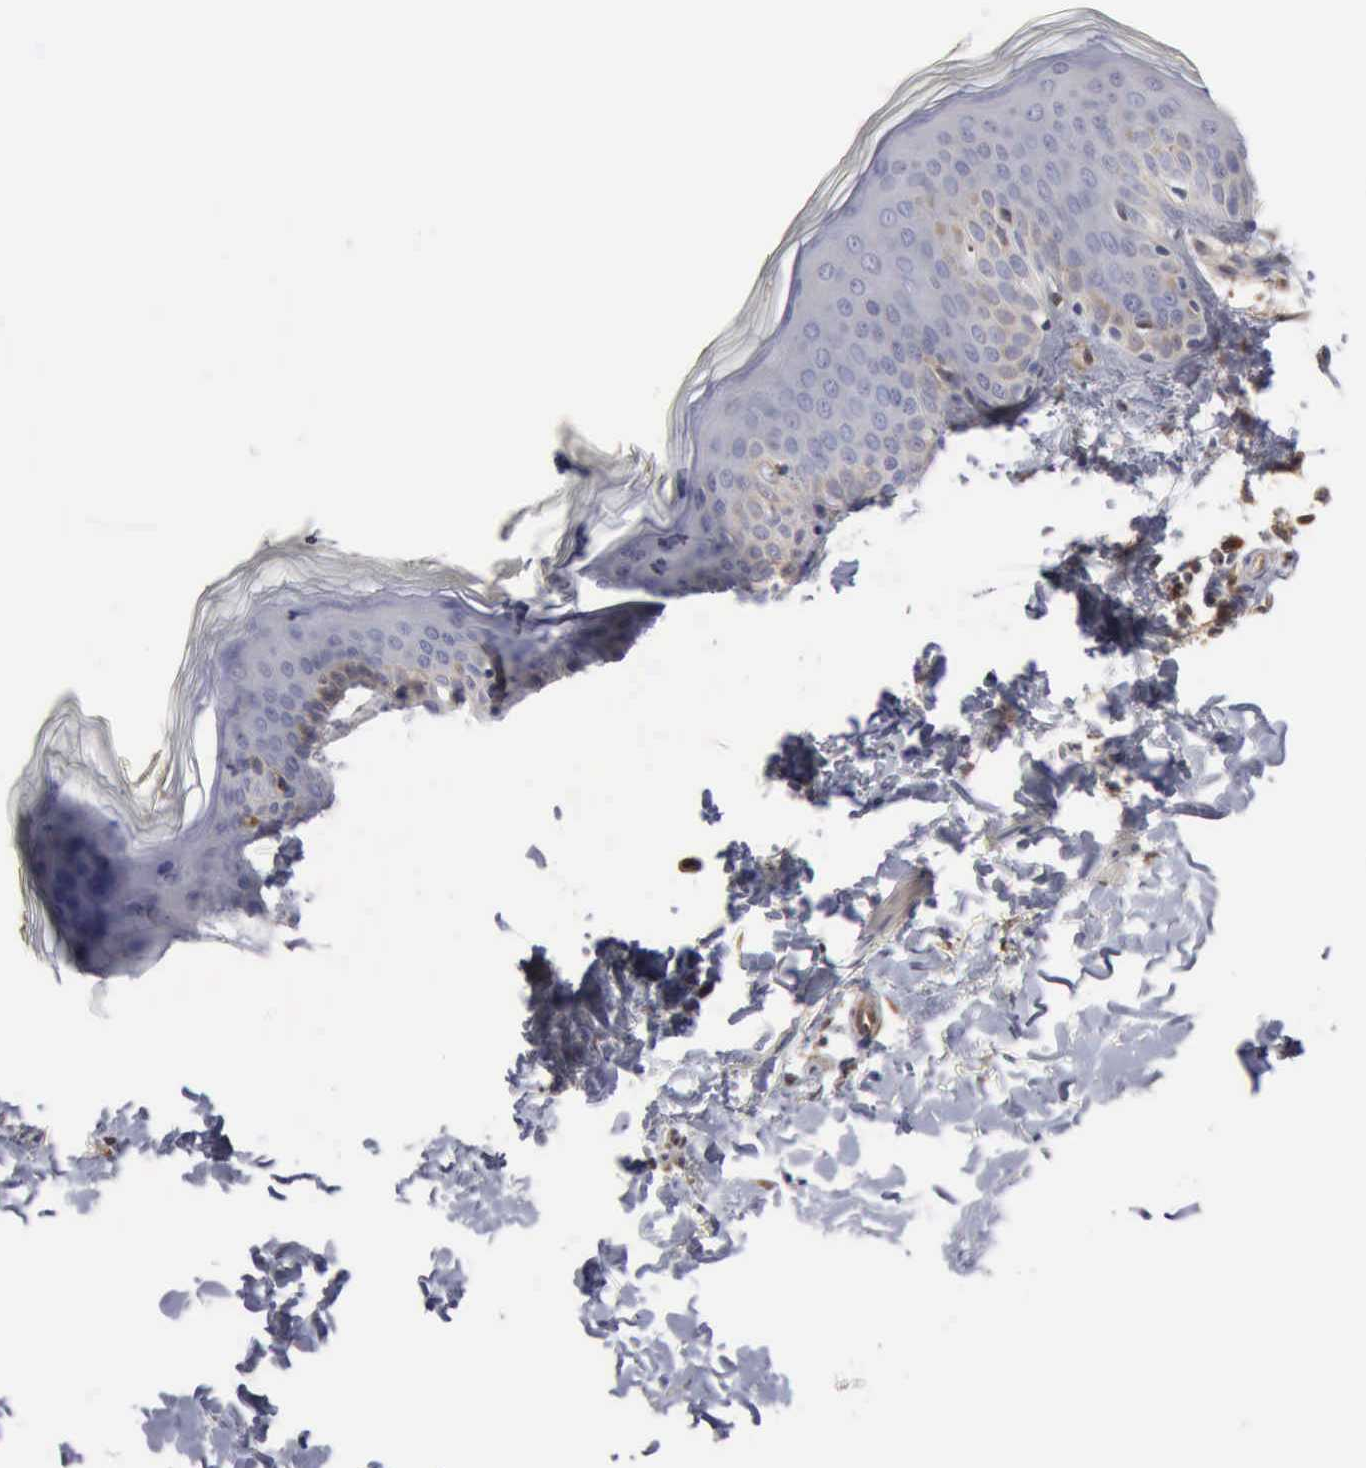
{"staining": {"intensity": "moderate", "quantity": ">75%", "location": "cytoplasmic/membranous"}, "tissue": "skin", "cell_type": "Fibroblasts", "image_type": "normal", "snomed": [{"axis": "morphology", "description": "Normal tissue, NOS"}, {"axis": "topography", "description": "Skin"}], "caption": "This micrograph exhibits immunohistochemistry (IHC) staining of normal human skin, with medium moderate cytoplasmic/membranous expression in about >75% of fibroblasts.", "gene": "APOL2", "patient": {"sex": "female", "age": 4}}